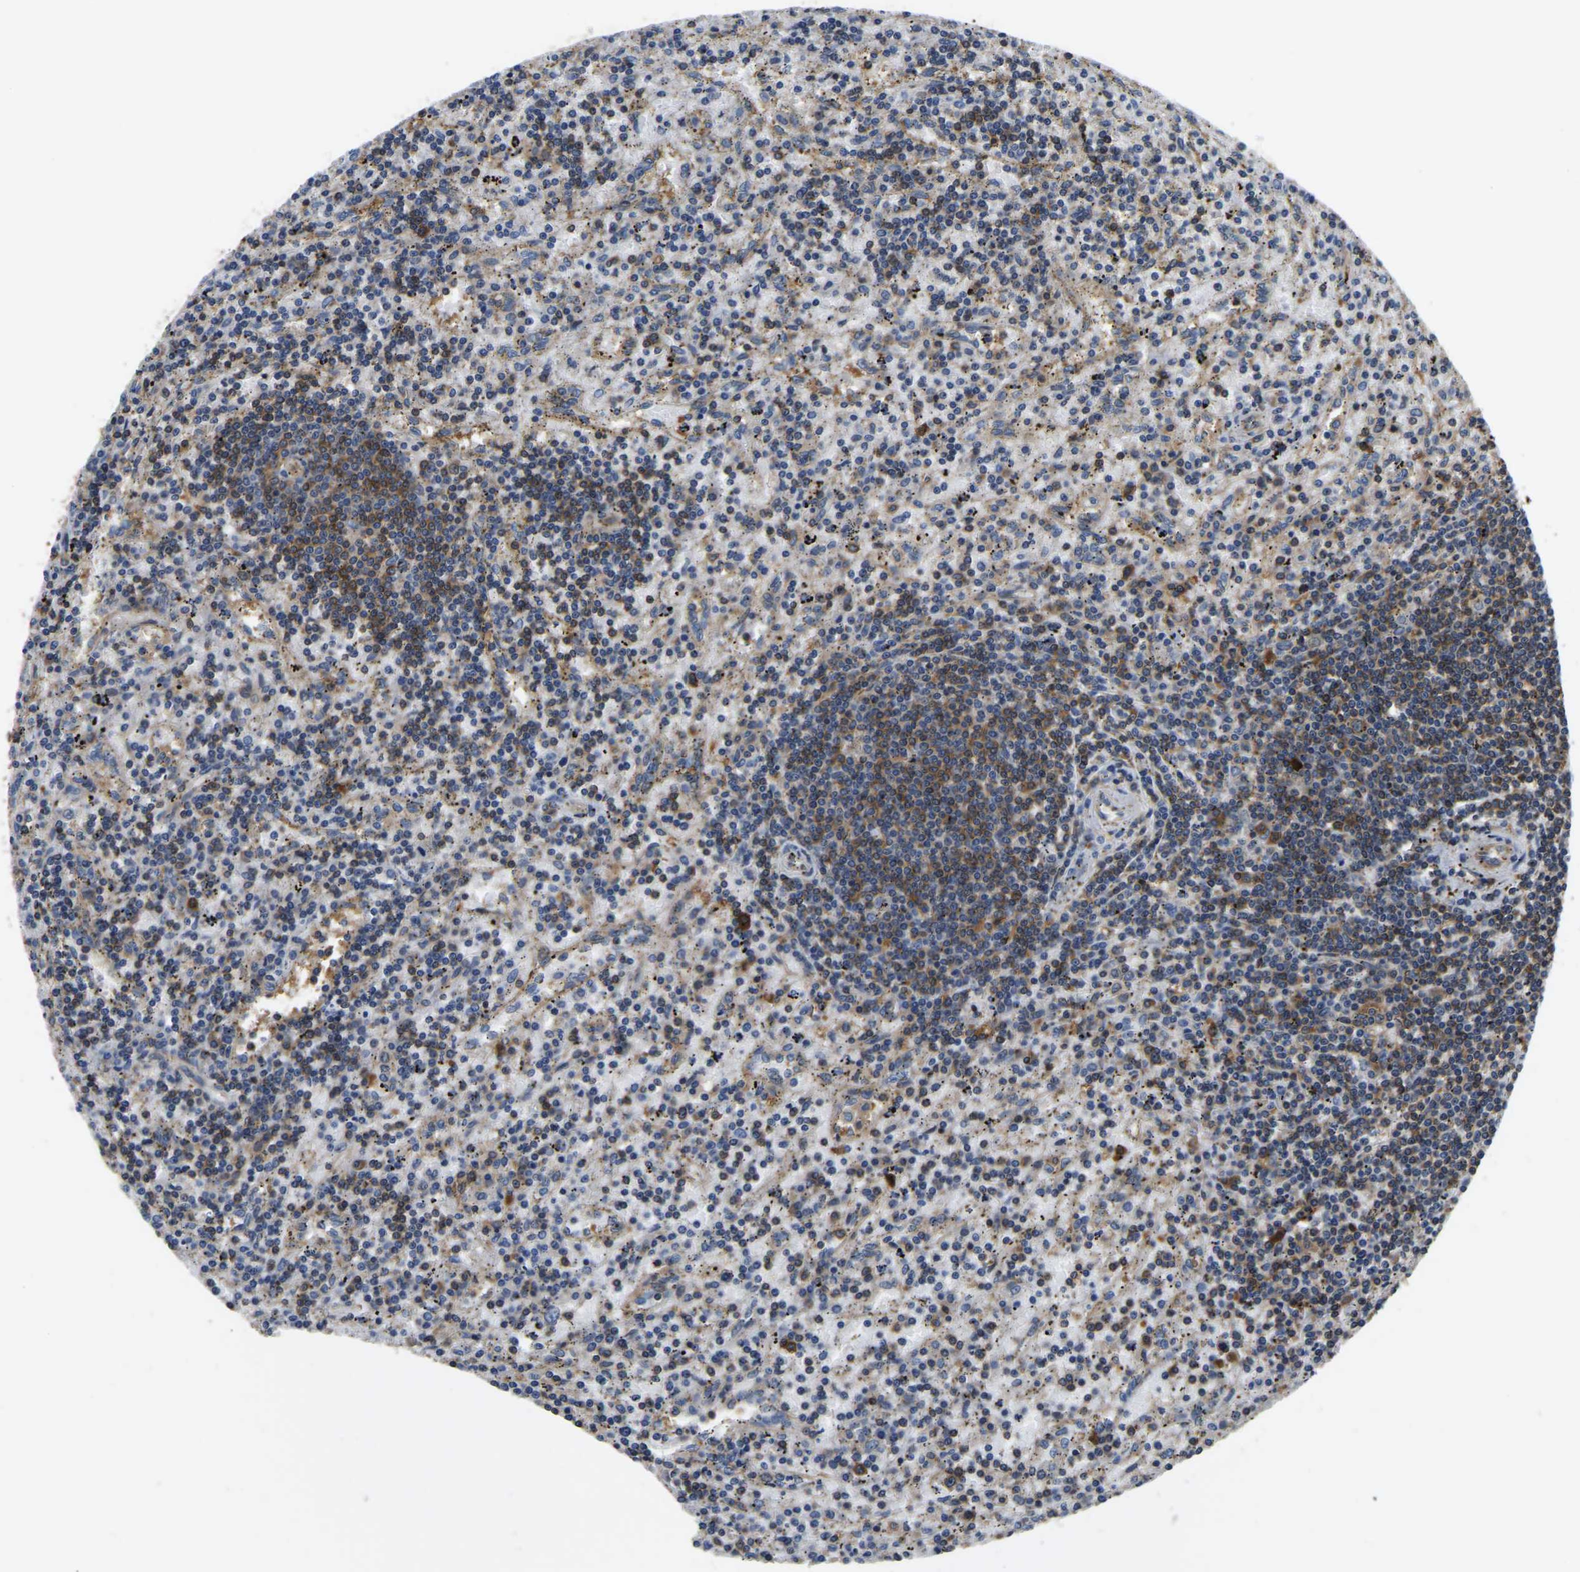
{"staining": {"intensity": "moderate", "quantity": "25%-75%", "location": "cytoplasmic/membranous"}, "tissue": "lymphoma", "cell_type": "Tumor cells", "image_type": "cancer", "snomed": [{"axis": "morphology", "description": "Malignant lymphoma, non-Hodgkin's type, Low grade"}, {"axis": "topography", "description": "Spleen"}], "caption": "The histopathology image reveals staining of low-grade malignant lymphoma, non-Hodgkin's type, revealing moderate cytoplasmic/membranous protein expression (brown color) within tumor cells.", "gene": "GARS1", "patient": {"sex": "male", "age": 76}}